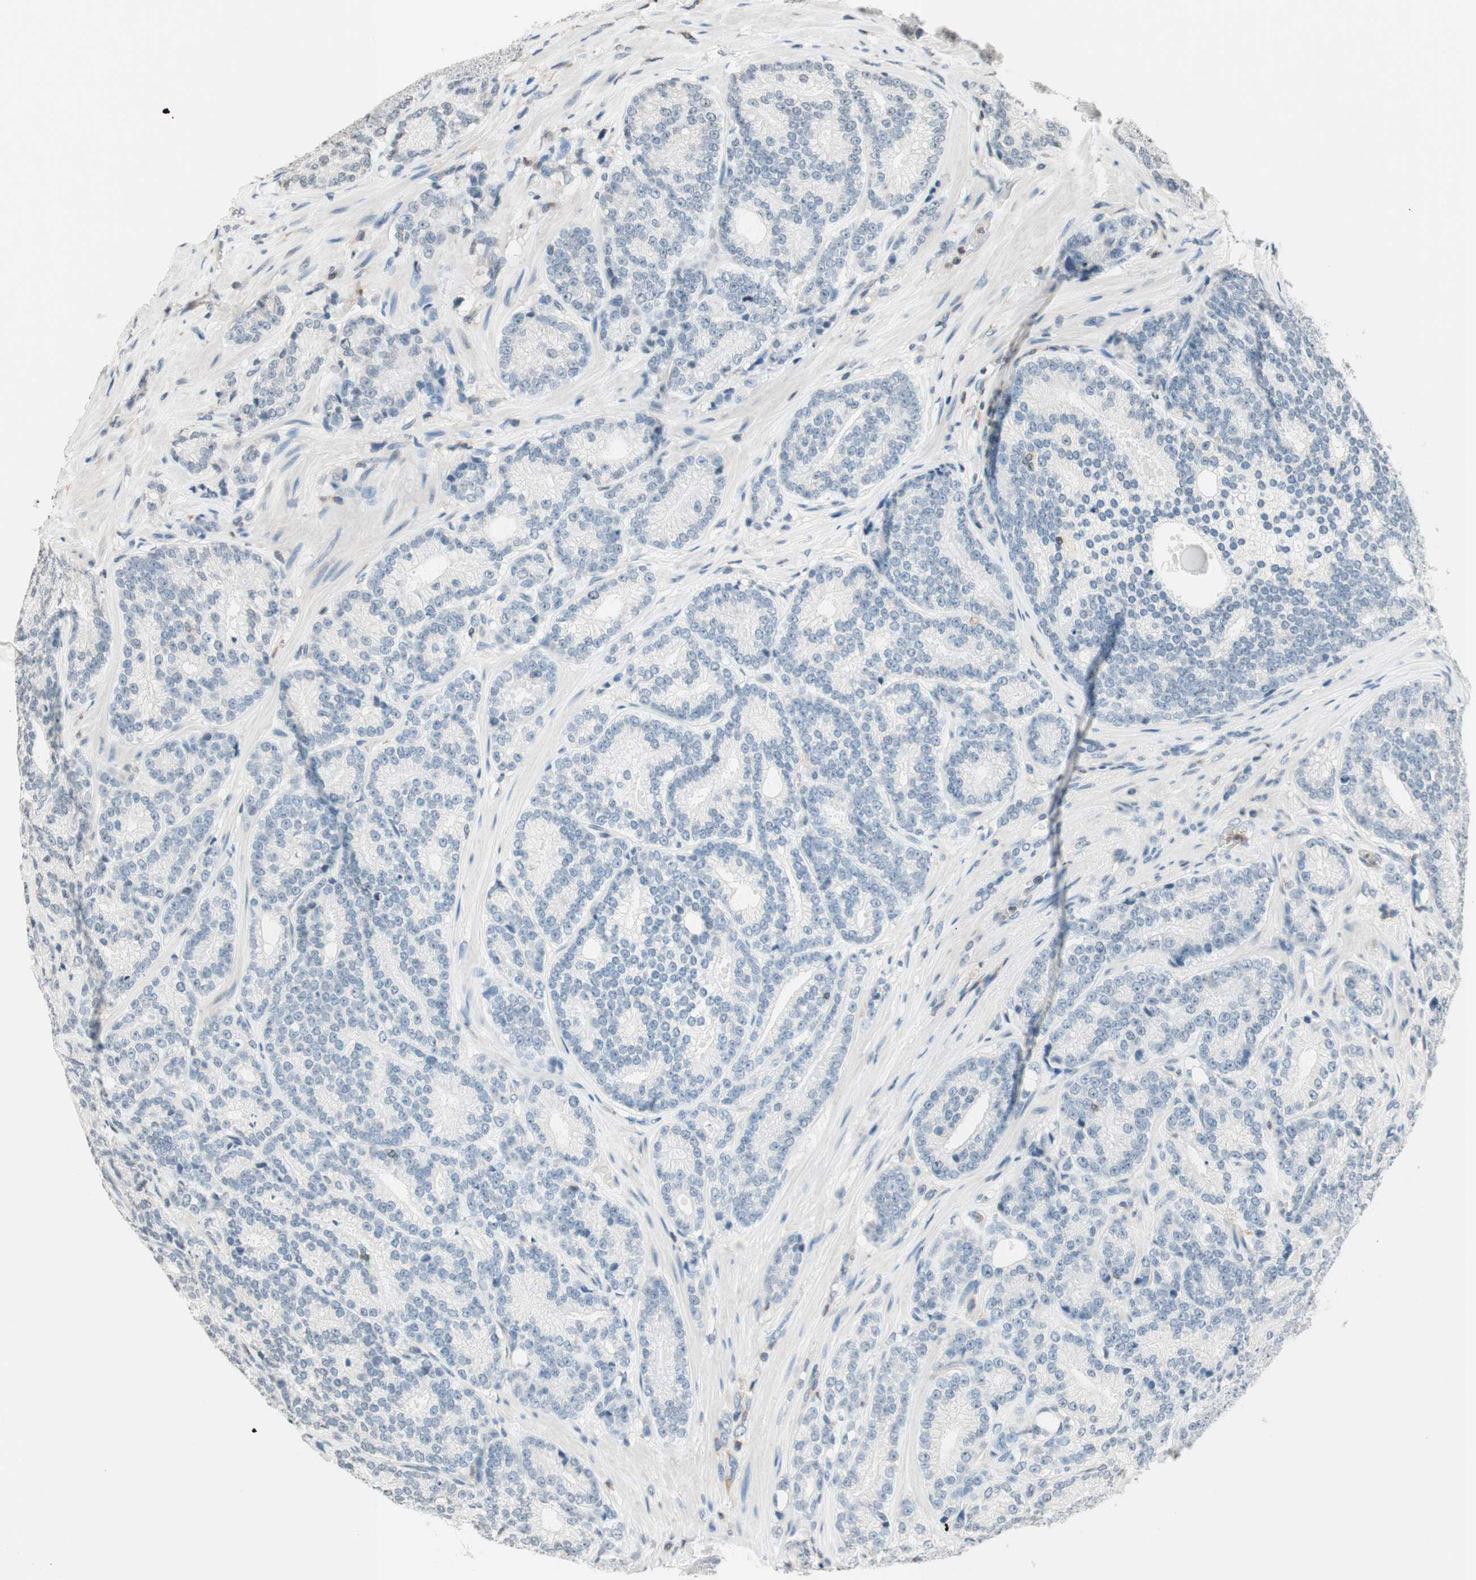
{"staining": {"intensity": "negative", "quantity": "none", "location": "none"}, "tissue": "prostate cancer", "cell_type": "Tumor cells", "image_type": "cancer", "snomed": [{"axis": "morphology", "description": "Adenocarcinoma, High grade"}, {"axis": "topography", "description": "Prostate"}], "caption": "Tumor cells show no significant protein staining in prostate cancer (high-grade adenocarcinoma). Nuclei are stained in blue.", "gene": "WIPF1", "patient": {"sex": "male", "age": 61}}